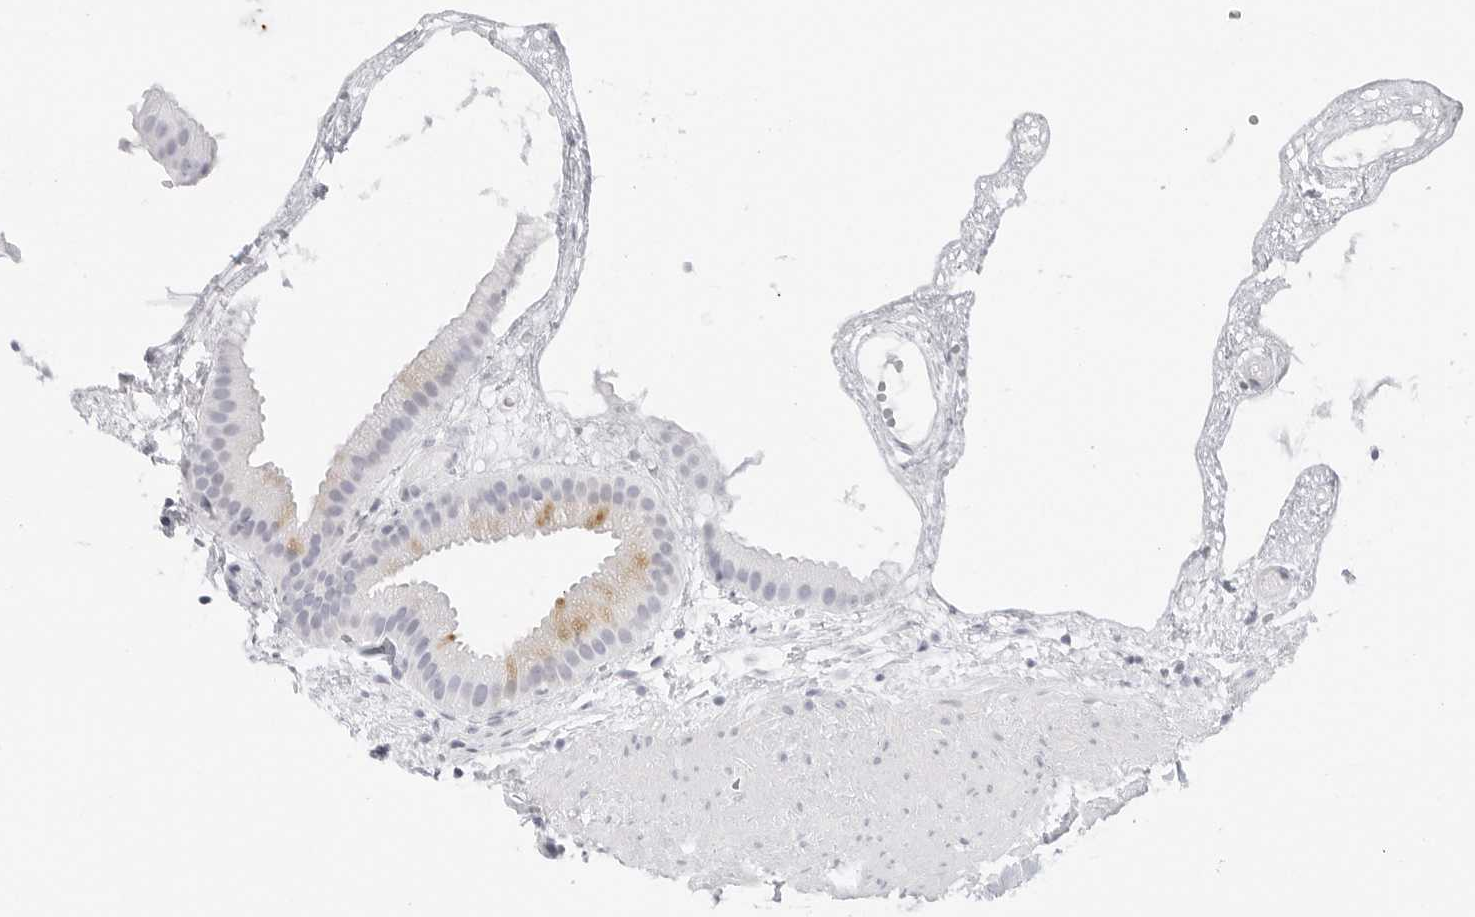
{"staining": {"intensity": "moderate", "quantity": "<25%", "location": "cytoplasmic/membranous"}, "tissue": "gallbladder", "cell_type": "Glandular cells", "image_type": "normal", "snomed": [{"axis": "morphology", "description": "Normal tissue, NOS"}, {"axis": "topography", "description": "Gallbladder"}], "caption": "This is an image of immunohistochemistry staining of unremarkable gallbladder, which shows moderate positivity in the cytoplasmic/membranous of glandular cells.", "gene": "TFF2", "patient": {"sex": "female", "age": 64}}